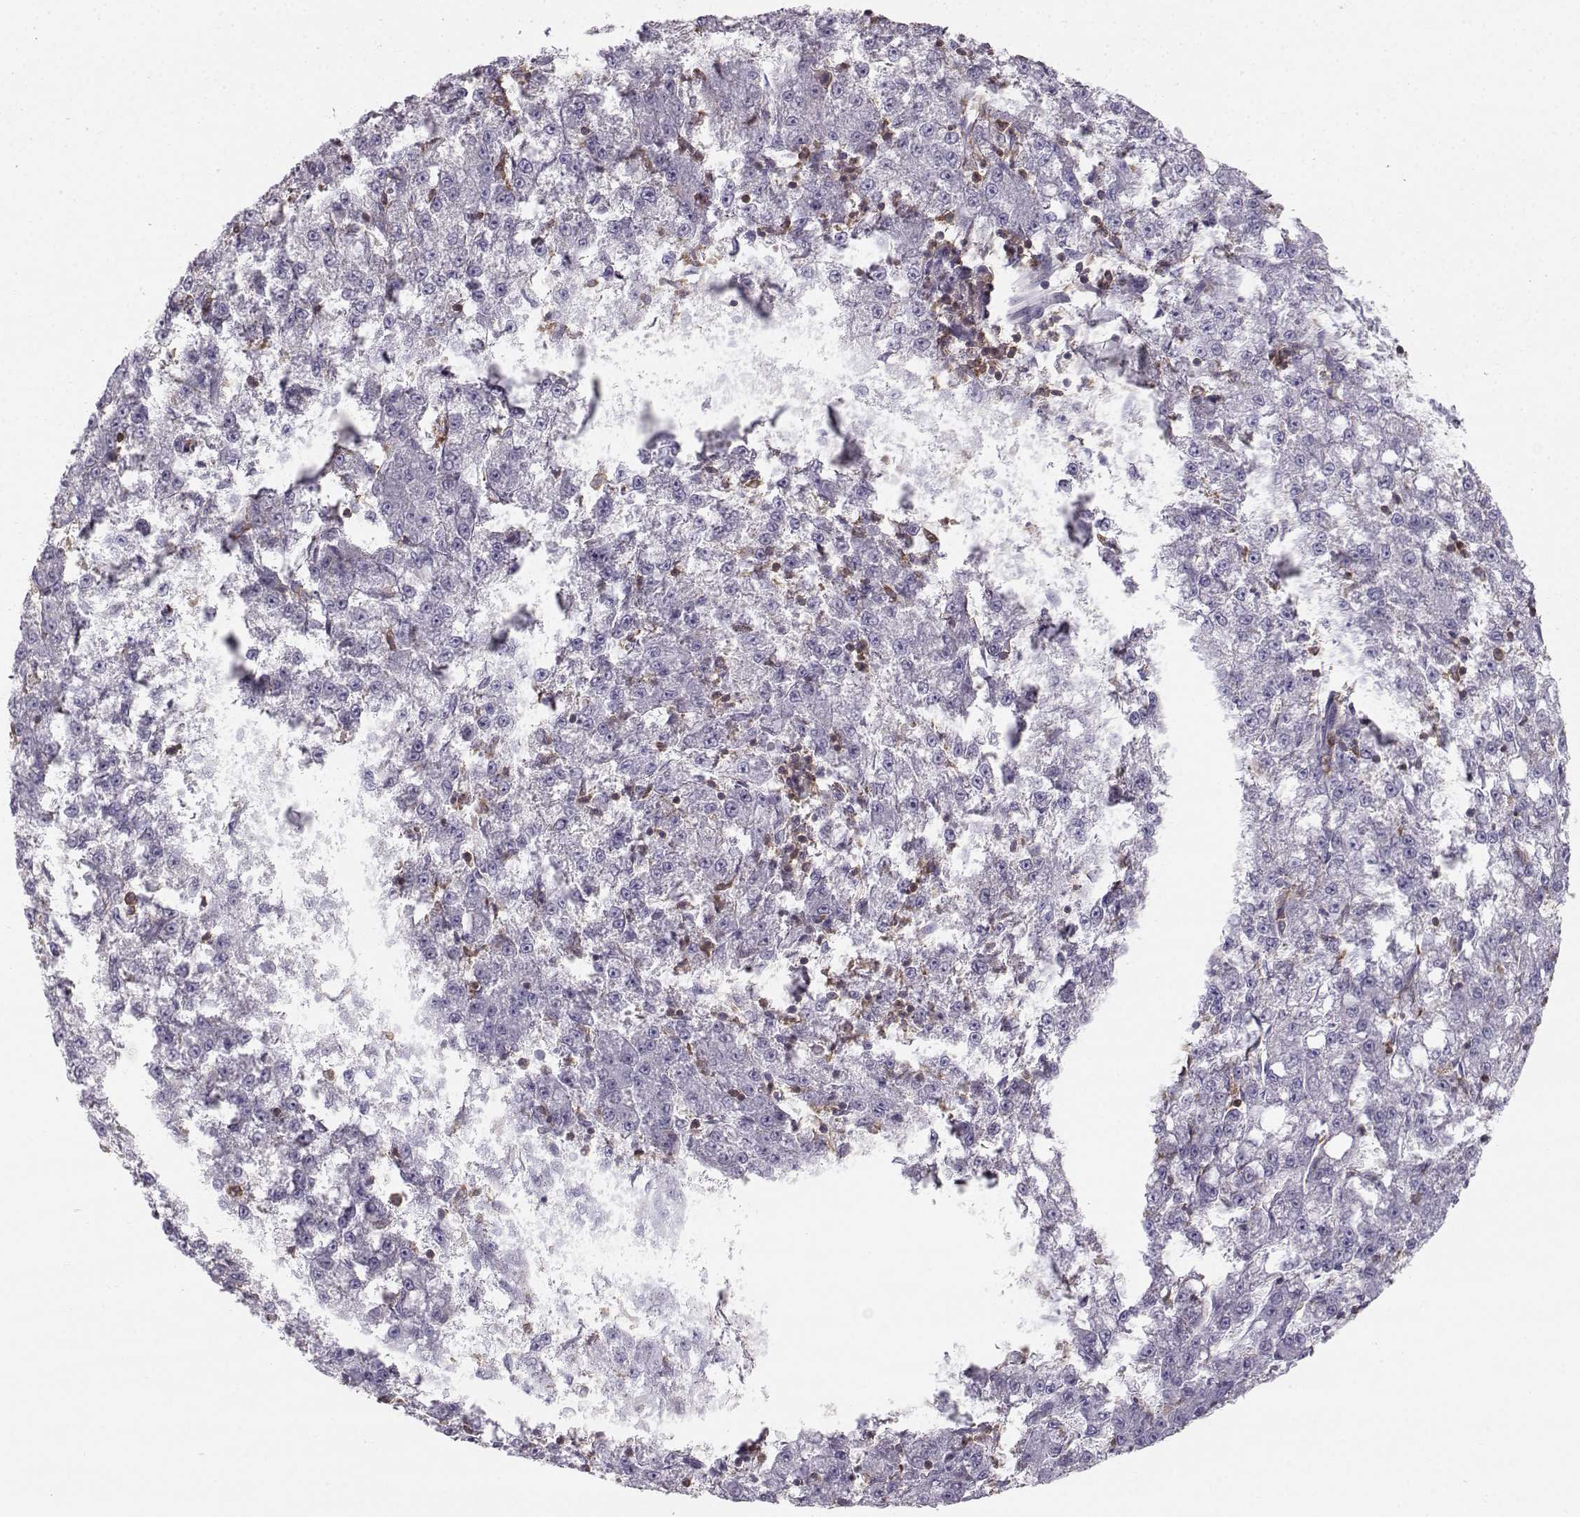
{"staining": {"intensity": "negative", "quantity": "none", "location": "none"}, "tissue": "liver cancer", "cell_type": "Tumor cells", "image_type": "cancer", "snomed": [{"axis": "morphology", "description": "Carcinoma, Hepatocellular, NOS"}, {"axis": "topography", "description": "Liver"}], "caption": "This histopathology image is of hepatocellular carcinoma (liver) stained with IHC to label a protein in brown with the nuclei are counter-stained blue. There is no expression in tumor cells.", "gene": "ZBTB32", "patient": {"sex": "female", "age": 65}}